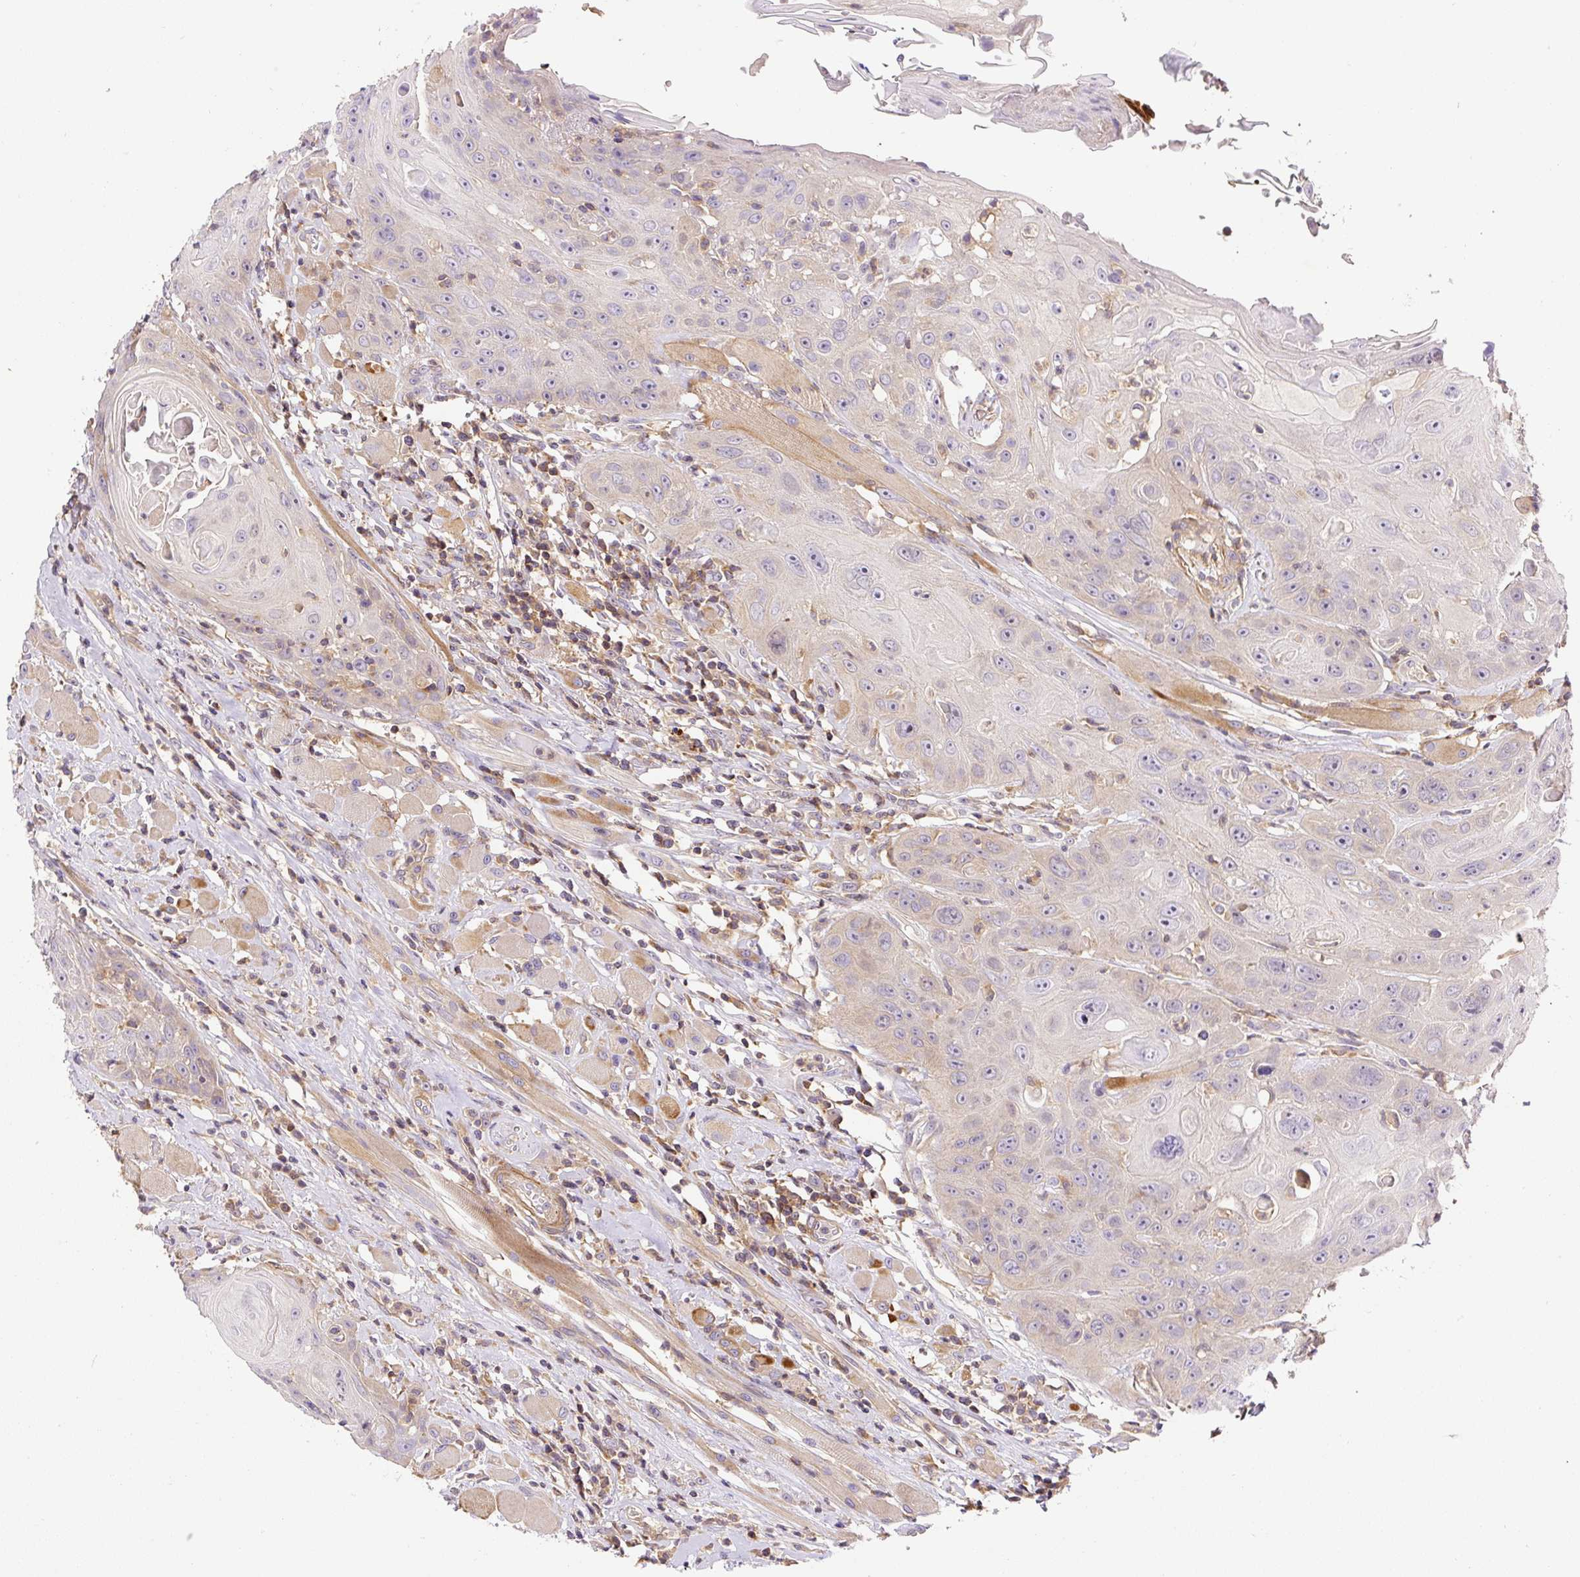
{"staining": {"intensity": "negative", "quantity": "none", "location": "none"}, "tissue": "head and neck cancer", "cell_type": "Tumor cells", "image_type": "cancer", "snomed": [{"axis": "morphology", "description": "Squamous cell carcinoma, NOS"}, {"axis": "topography", "description": "Head-Neck"}], "caption": "Micrograph shows no protein expression in tumor cells of head and neck squamous cell carcinoma tissue.", "gene": "CCDC28A", "patient": {"sex": "female", "age": 59}}